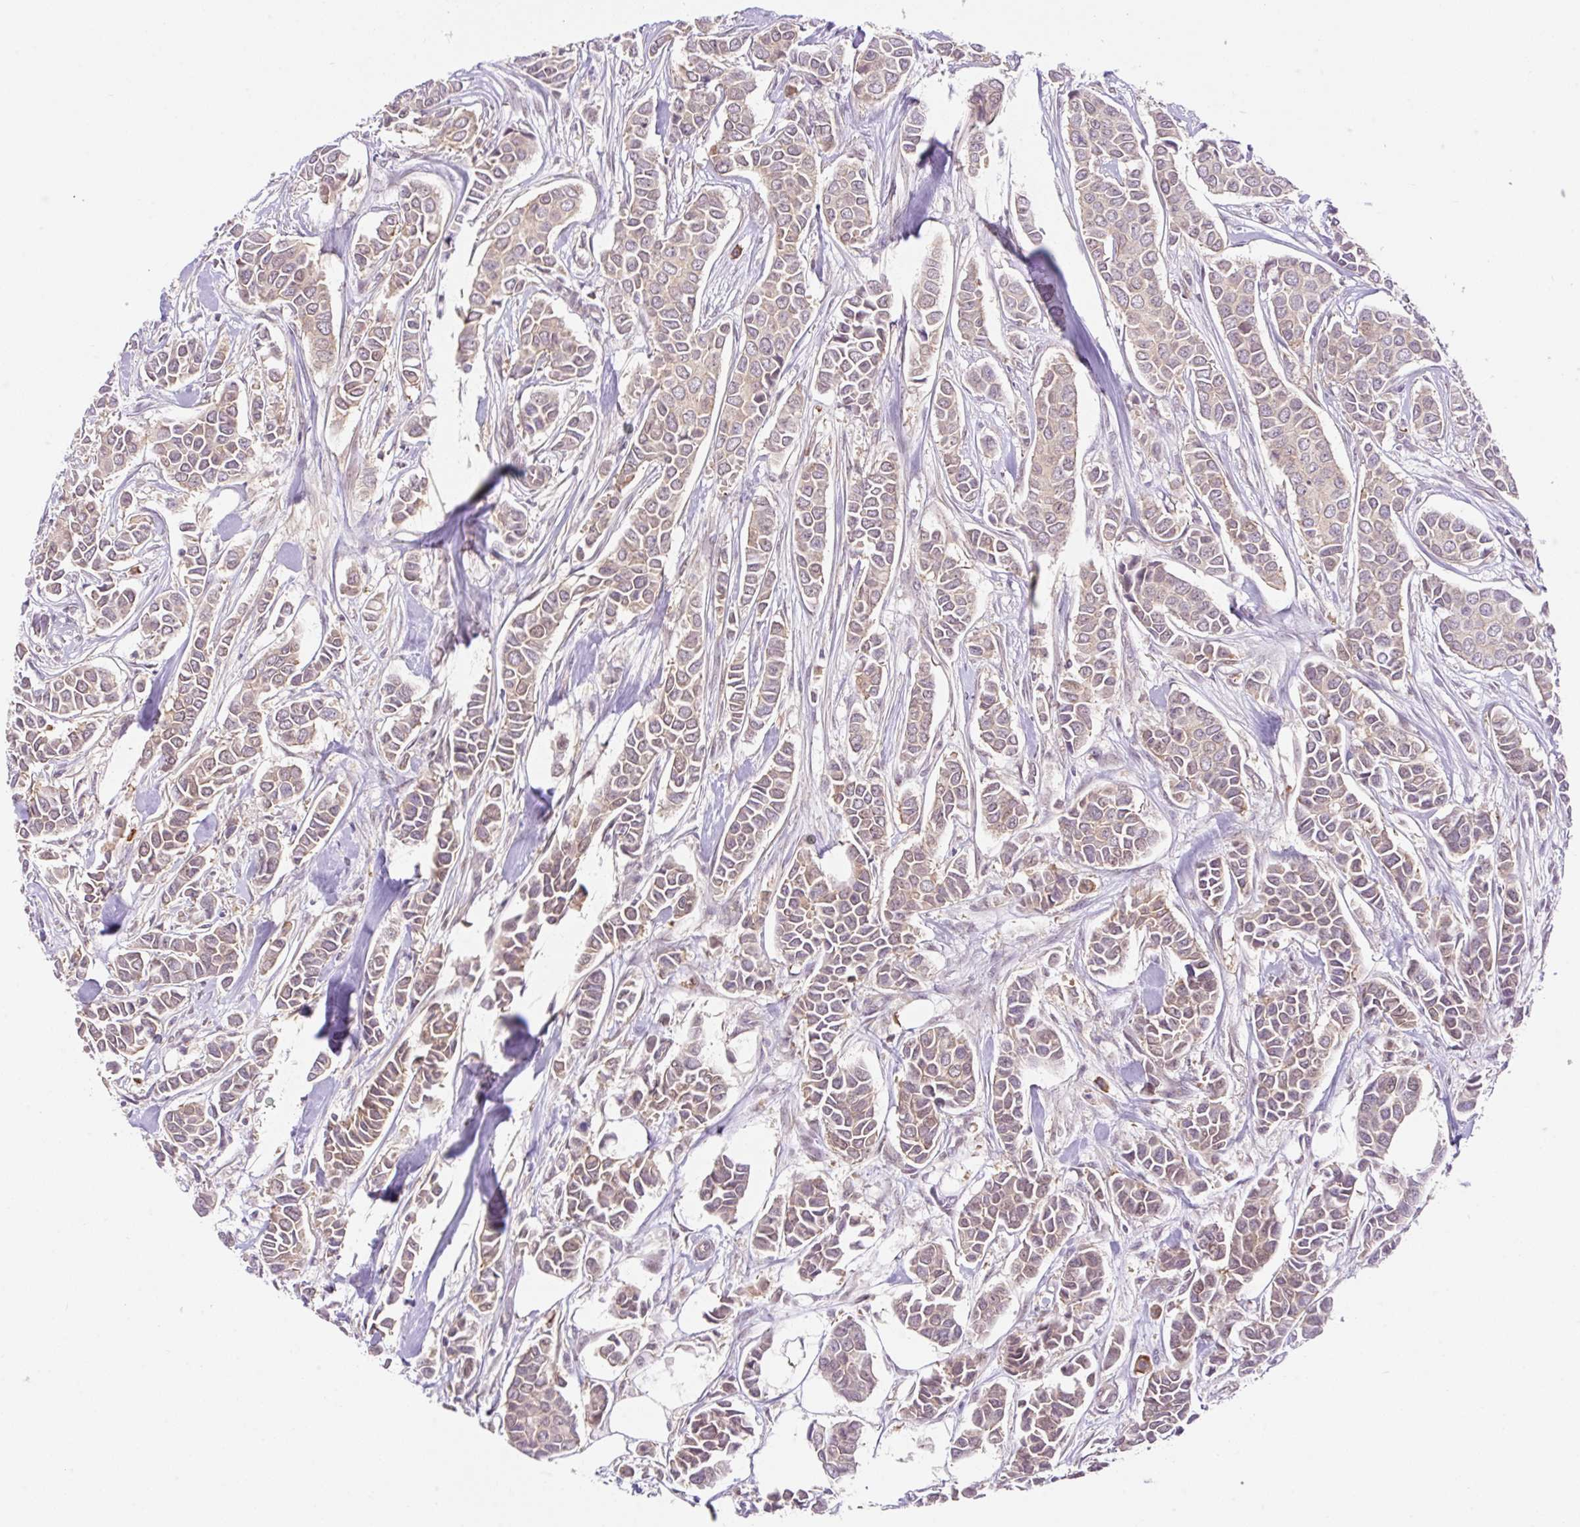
{"staining": {"intensity": "moderate", "quantity": "25%-75%", "location": "cytoplasmic/membranous"}, "tissue": "breast cancer", "cell_type": "Tumor cells", "image_type": "cancer", "snomed": [{"axis": "morphology", "description": "Duct carcinoma"}, {"axis": "topography", "description": "Breast"}], "caption": "A photomicrograph of human breast intraductal carcinoma stained for a protein displays moderate cytoplasmic/membranous brown staining in tumor cells.", "gene": "COX8A", "patient": {"sex": "female", "age": 84}}